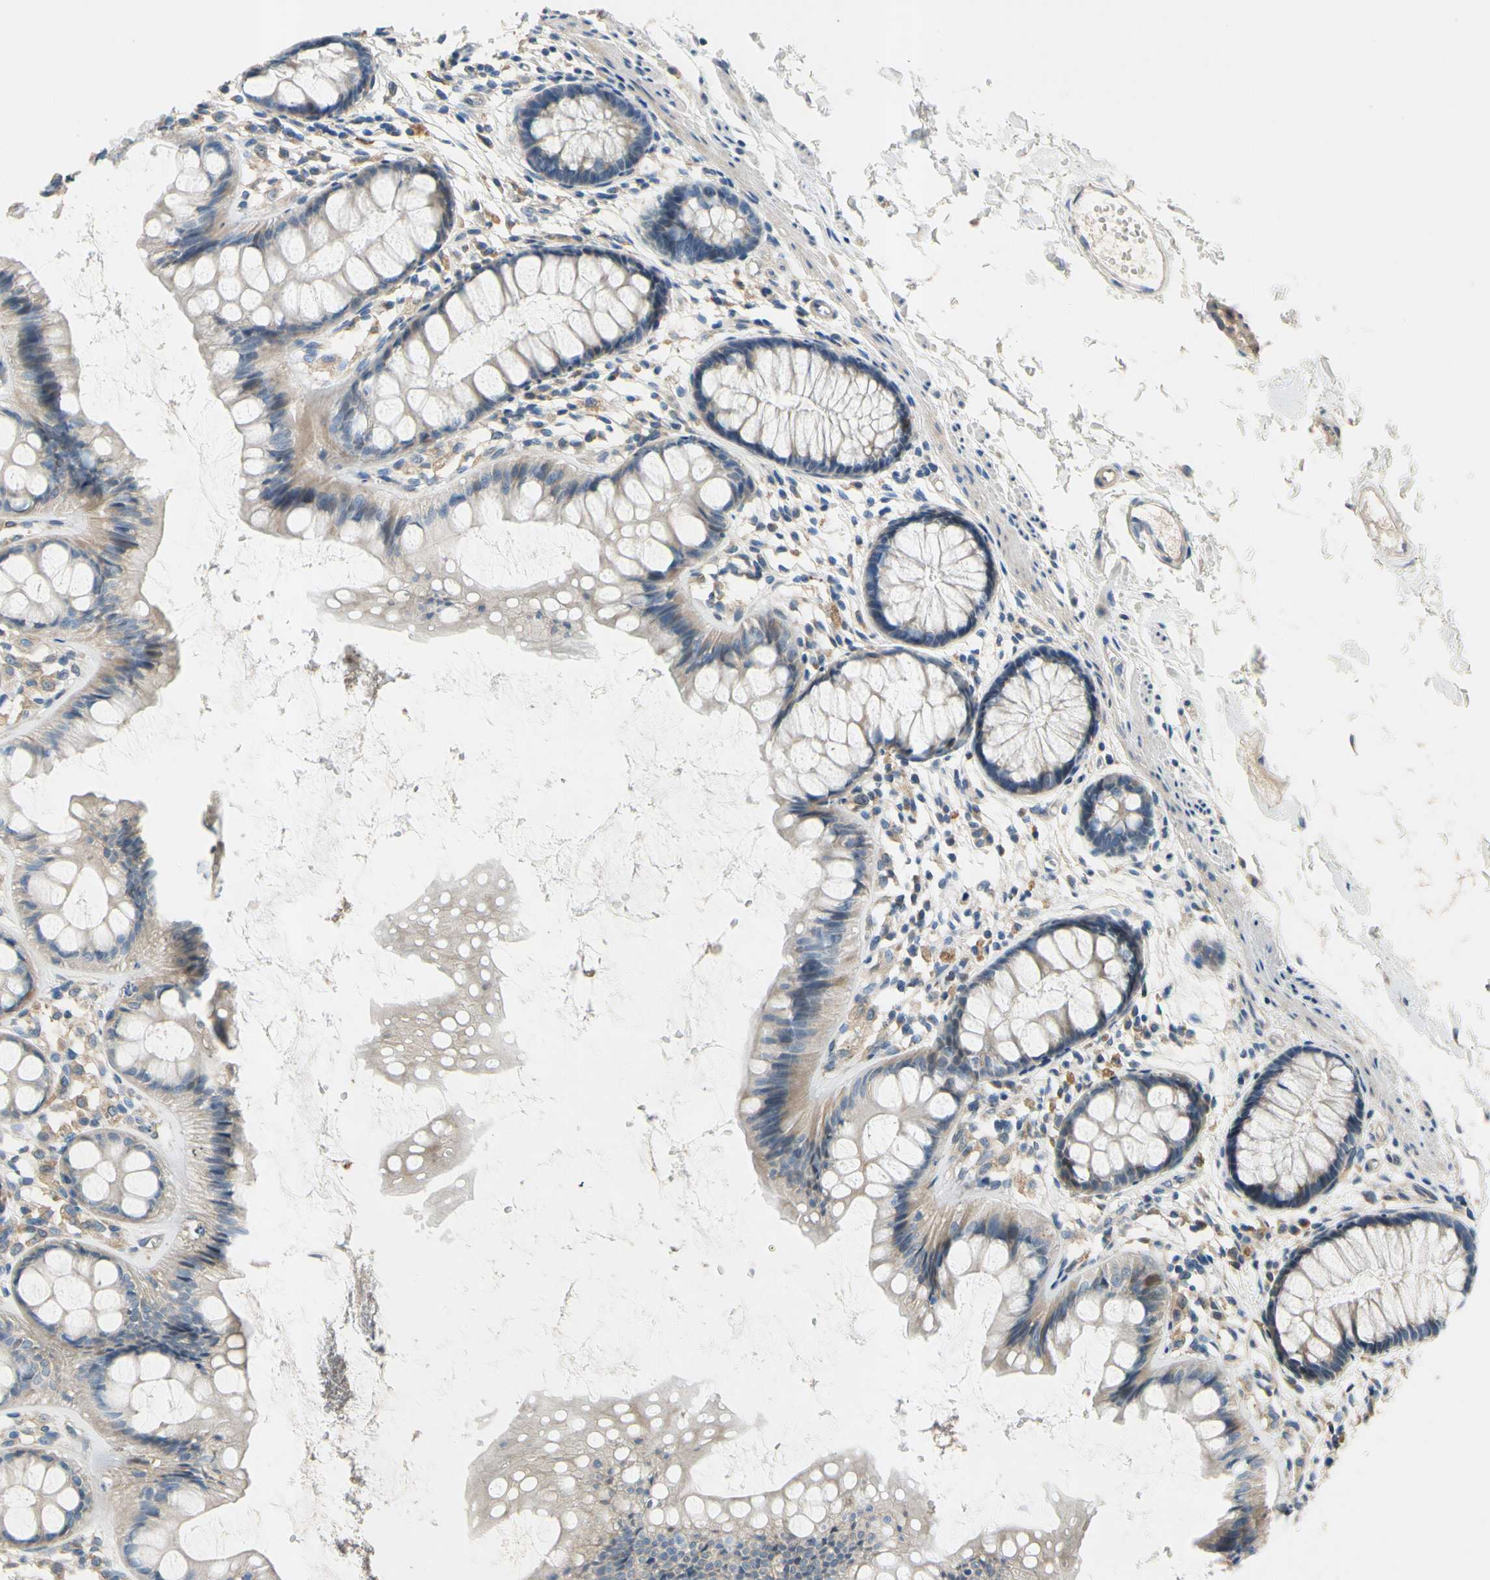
{"staining": {"intensity": "weak", "quantity": "25%-75%", "location": "cytoplasmic/membranous"}, "tissue": "rectum", "cell_type": "Glandular cells", "image_type": "normal", "snomed": [{"axis": "morphology", "description": "Normal tissue, NOS"}, {"axis": "topography", "description": "Rectum"}], "caption": "Immunohistochemistry (IHC) micrograph of benign human rectum stained for a protein (brown), which shows low levels of weak cytoplasmic/membranous expression in about 25%-75% of glandular cells.", "gene": "SIGLEC5", "patient": {"sex": "female", "age": 66}}